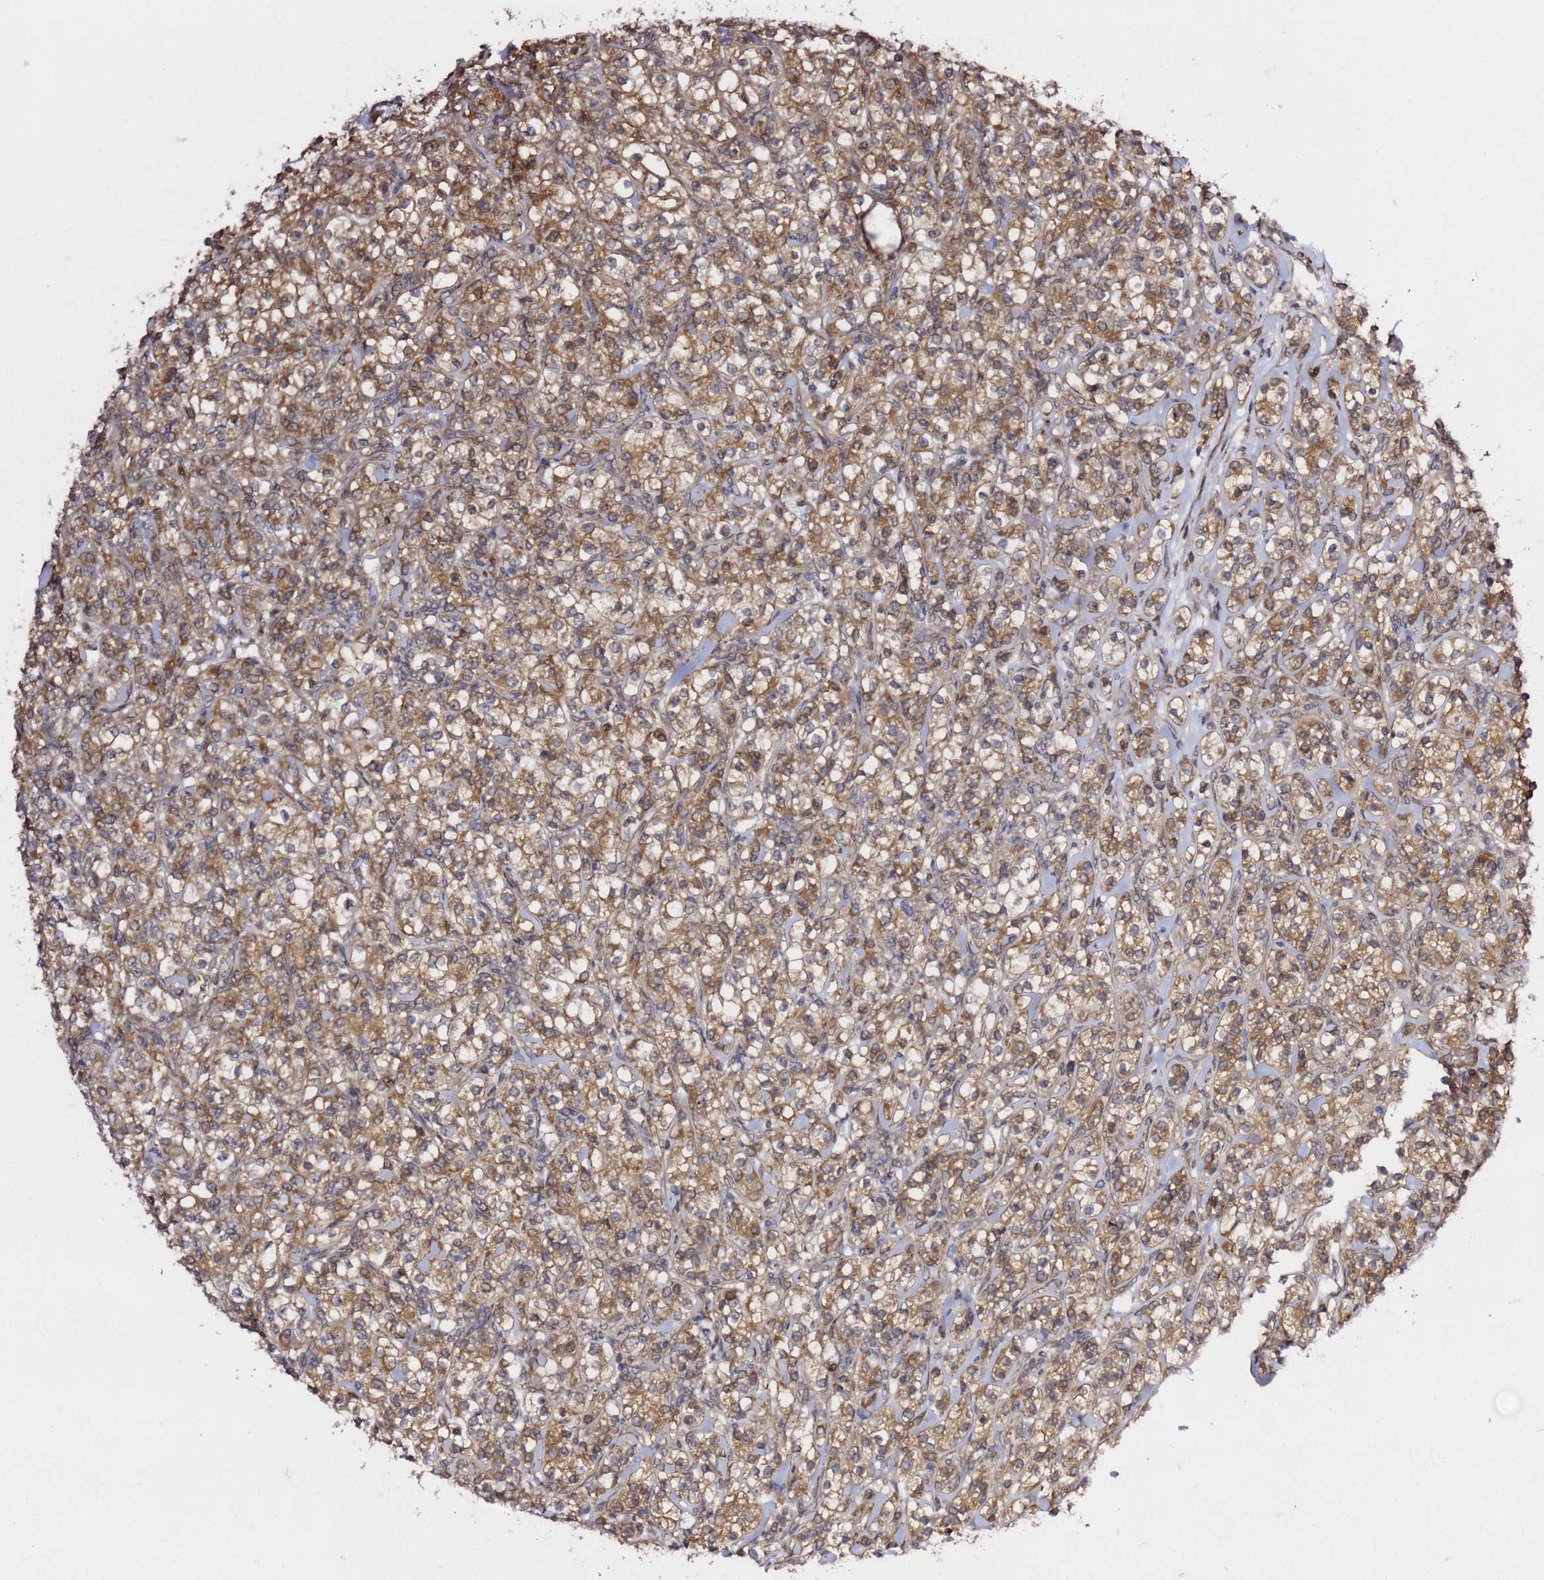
{"staining": {"intensity": "moderate", "quantity": ">75%", "location": "cytoplasmic/membranous"}, "tissue": "renal cancer", "cell_type": "Tumor cells", "image_type": "cancer", "snomed": [{"axis": "morphology", "description": "Adenocarcinoma, NOS"}, {"axis": "topography", "description": "Kidney"}], "caption": "Protein expression analysis of renal cancer demonstrates moderate cytoplasmic/membranous positivity in approximately >75% of tumor cells.", "gene": "PRKAB2", "patient": {"sex": "male", "age": 77}}